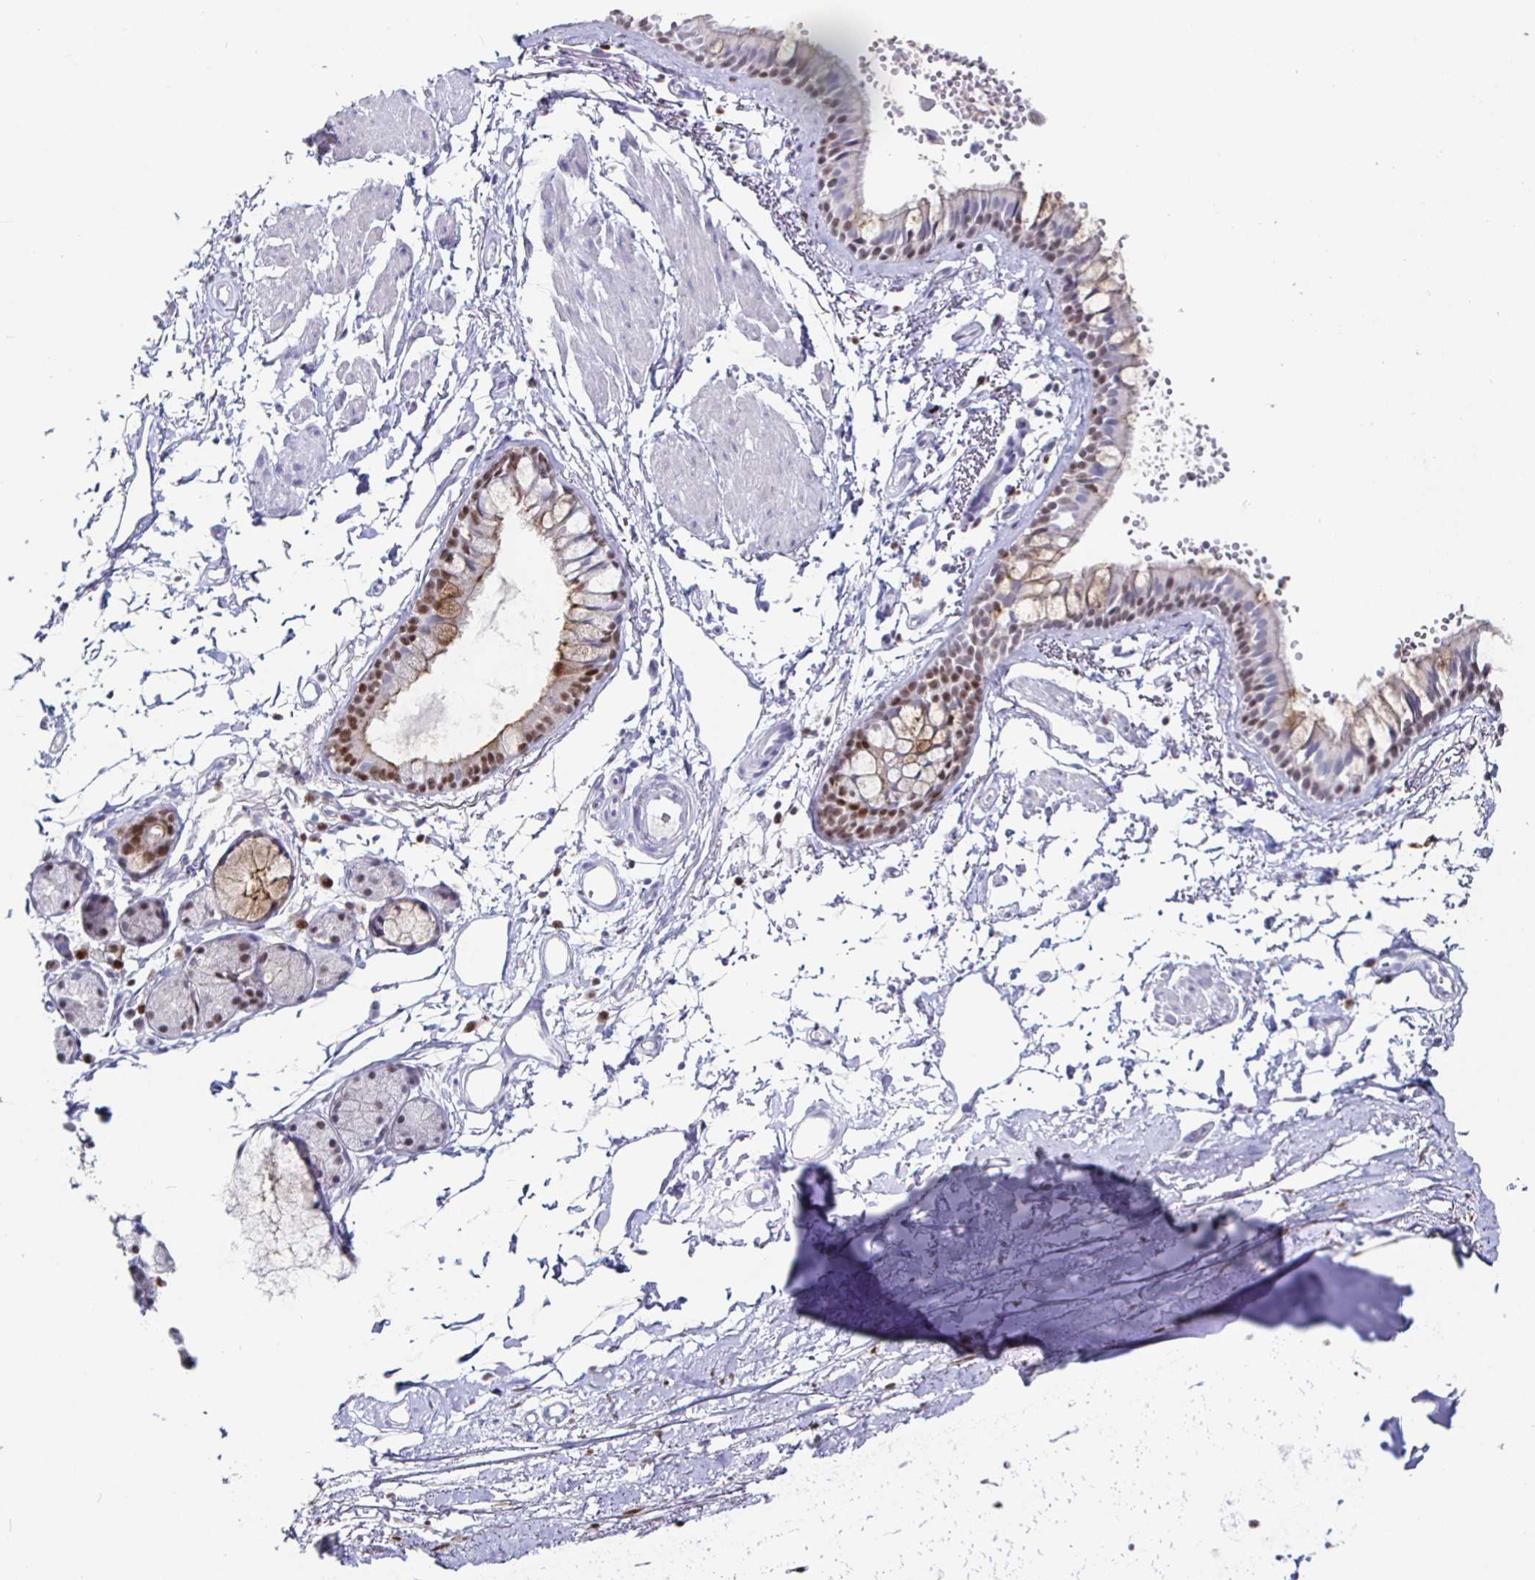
{"staining": {"intensity": "moderate", "quantity": "25%-75%", "location": "cytoplasmic/membranous,nuclear"}, "tissue": "bronchus", "cell_type": "Respiratory epithelial cells", "image_type": "normal", "snomed": [{"axis": "morphology", "description": "Normal tissue, NOS"}, {"axis": "topography", "description": "Cartilage tissue"}, {"axis": "topography", "description": "Bronchus"}, {"axis": "topography", "description": "Peripheral nerve tissue"}], "caption": "Respiratory epithelial cells exhibit moderate cytoplasmic/membranous,nuclear expression in about 25%-75% of cells in normal bronchus. (brown staining indicates protein expression, while blue staining denotes nuclei).", "gene": "RUNX2", "patient": {"sex": "female", "age": 59}}